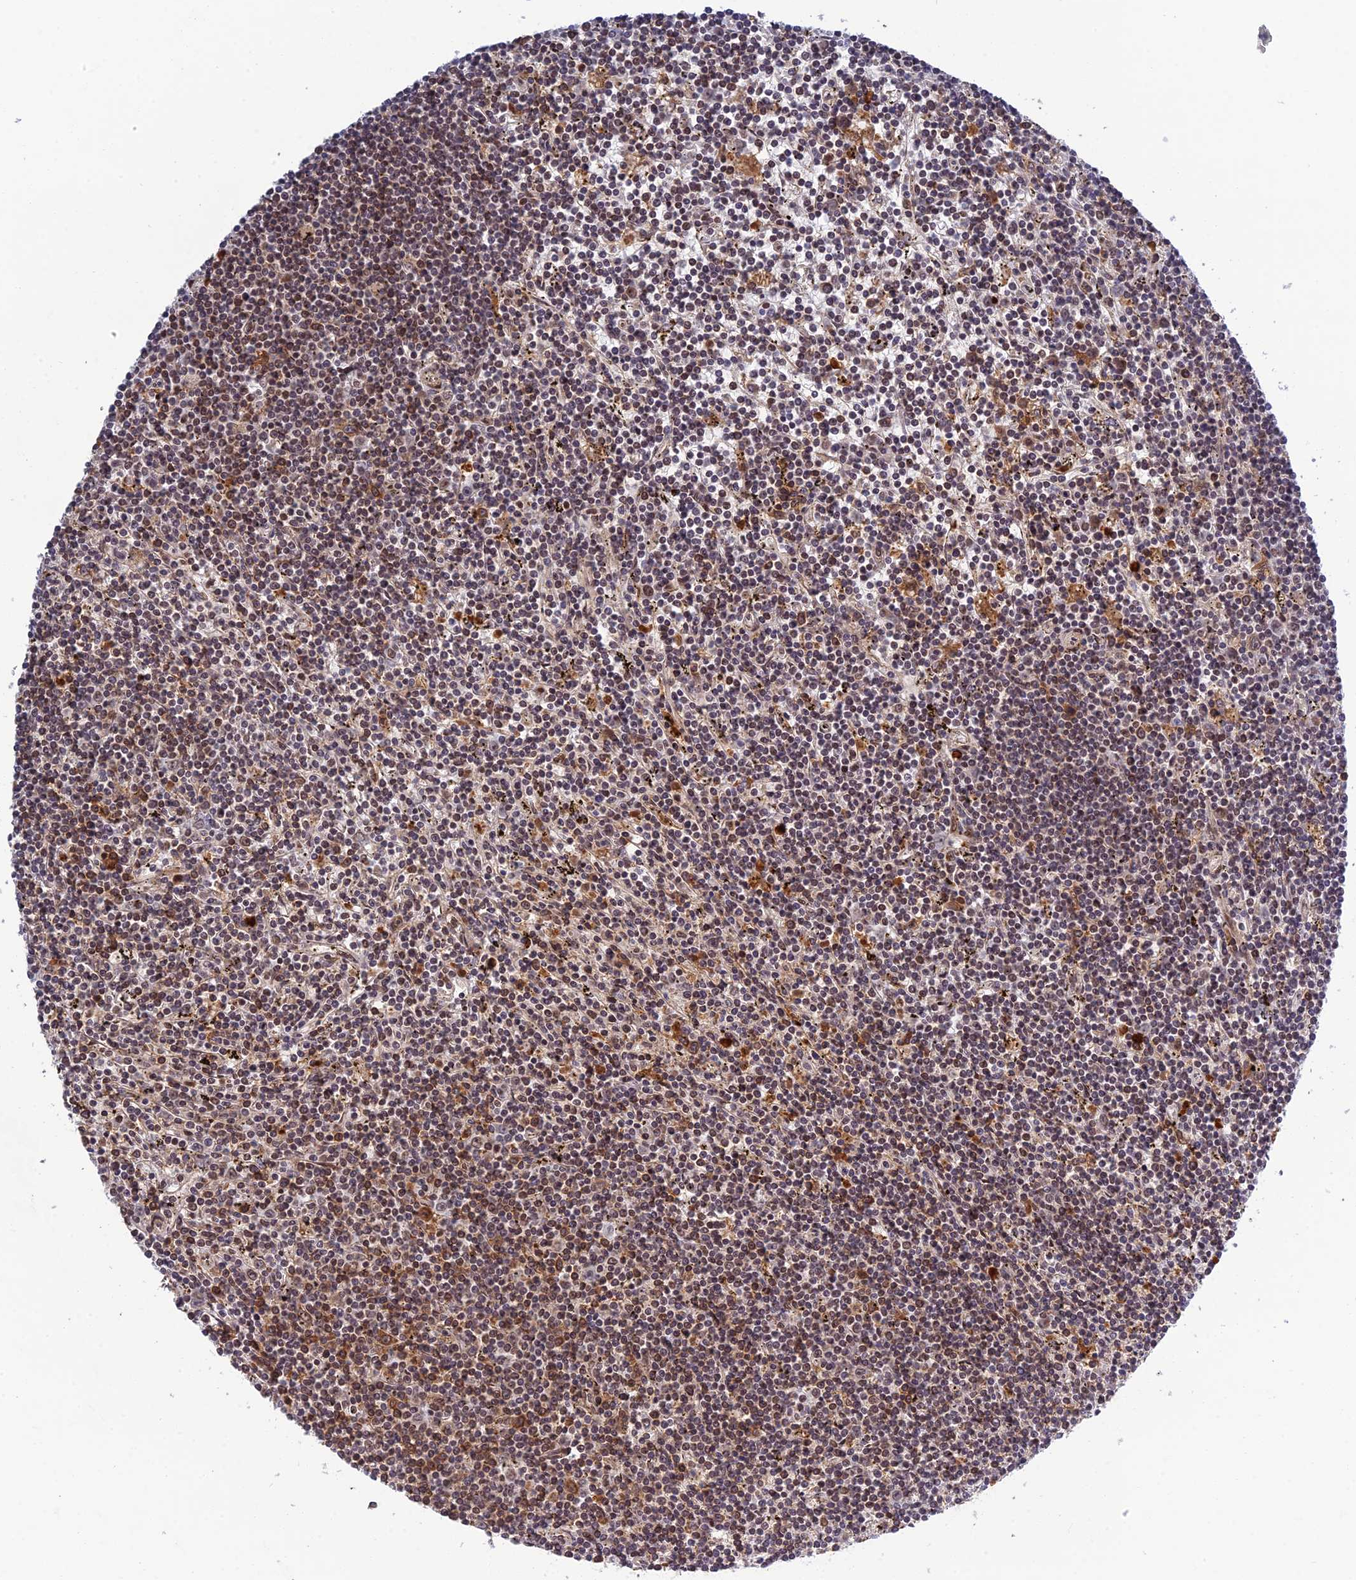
{"staining": {"intensity": "moderate", "quantity": "25%-75%", "location": "nuclear"}, "tissue": "lymphoma", "cell_type": "Tumor cells", "image_type": "cancer", "snomed": [{"axis": "morphology", "description": "Malignant lymphoma, non-Hodgkin's type, Low grade"}, {"axis": "topography", "description": "Spleen"}], "caption": "Immunohistochemistry of human lymphoma displays medium levels of moderate nuclear staining in about 25%-75% of tumor cells. (Stains: DAB (3,3'-diaminobenzidine) in brown, nuclei in blue, Microscopy: brightfield microscopy at high magnification).", "gene": "REXO1", "patient": {"sex": "male", "age": 76}}